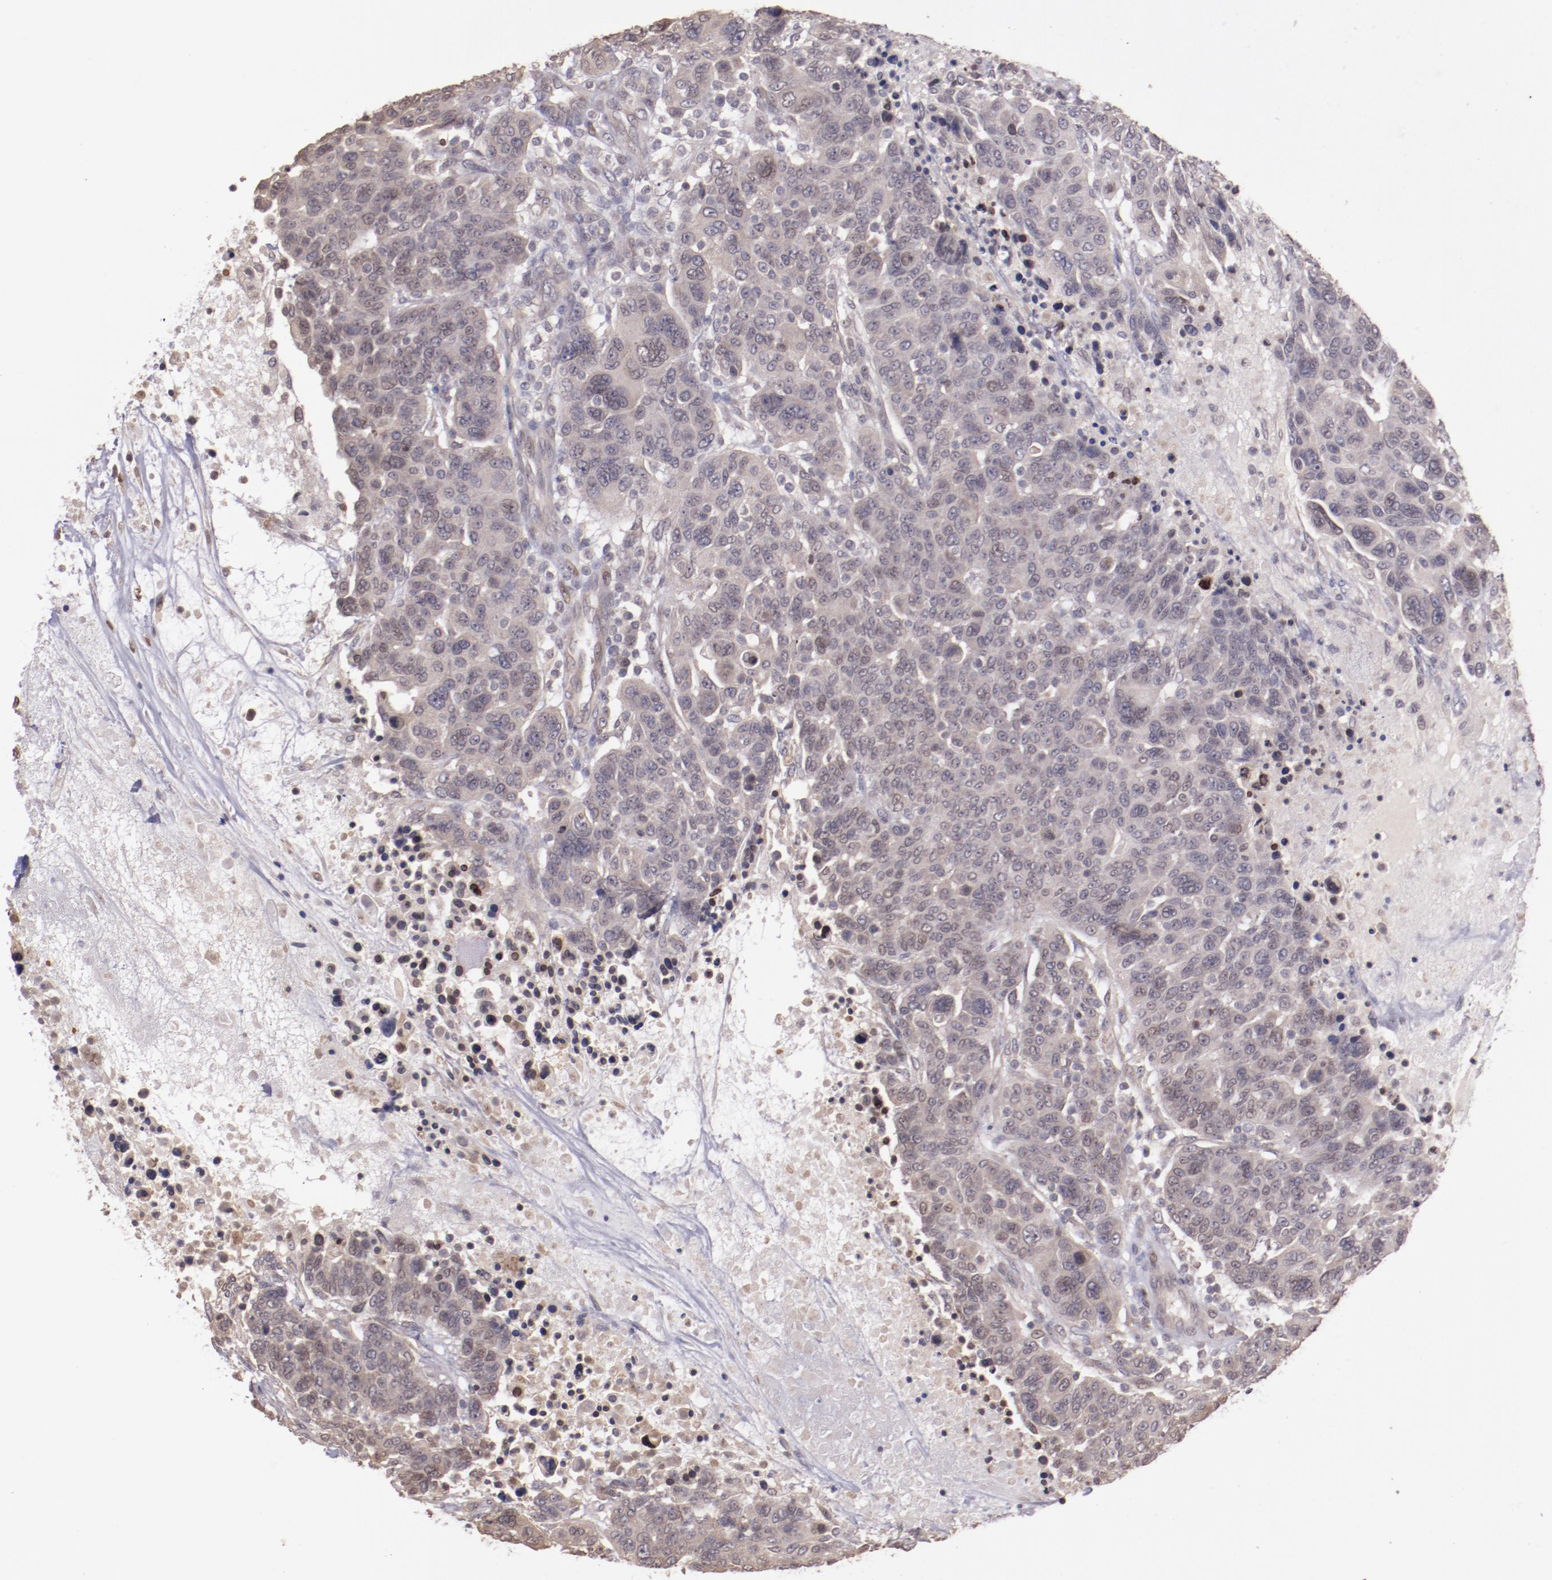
{"staining": {"intensity": "weak", "quantity": ">75%", "location": "cytoplasmic/membranous"}, "tissue": "breast cancer", "cell_type": "Tumor cells", "image_type": "cancer", "snomed": [{"axis": "morphology", "description": "Duct carcinoma"}, {"axis": "topography", "description": "Breast"}], "caption": "The photomicrograph shows staining of breast invasive ductal carcinoma, revealing weak cytoplasmic/membranous protein positivity (brown color) within tumor cells.", "gene": "NUP62CL", "patient": {"sex": "female", "age": 37}}